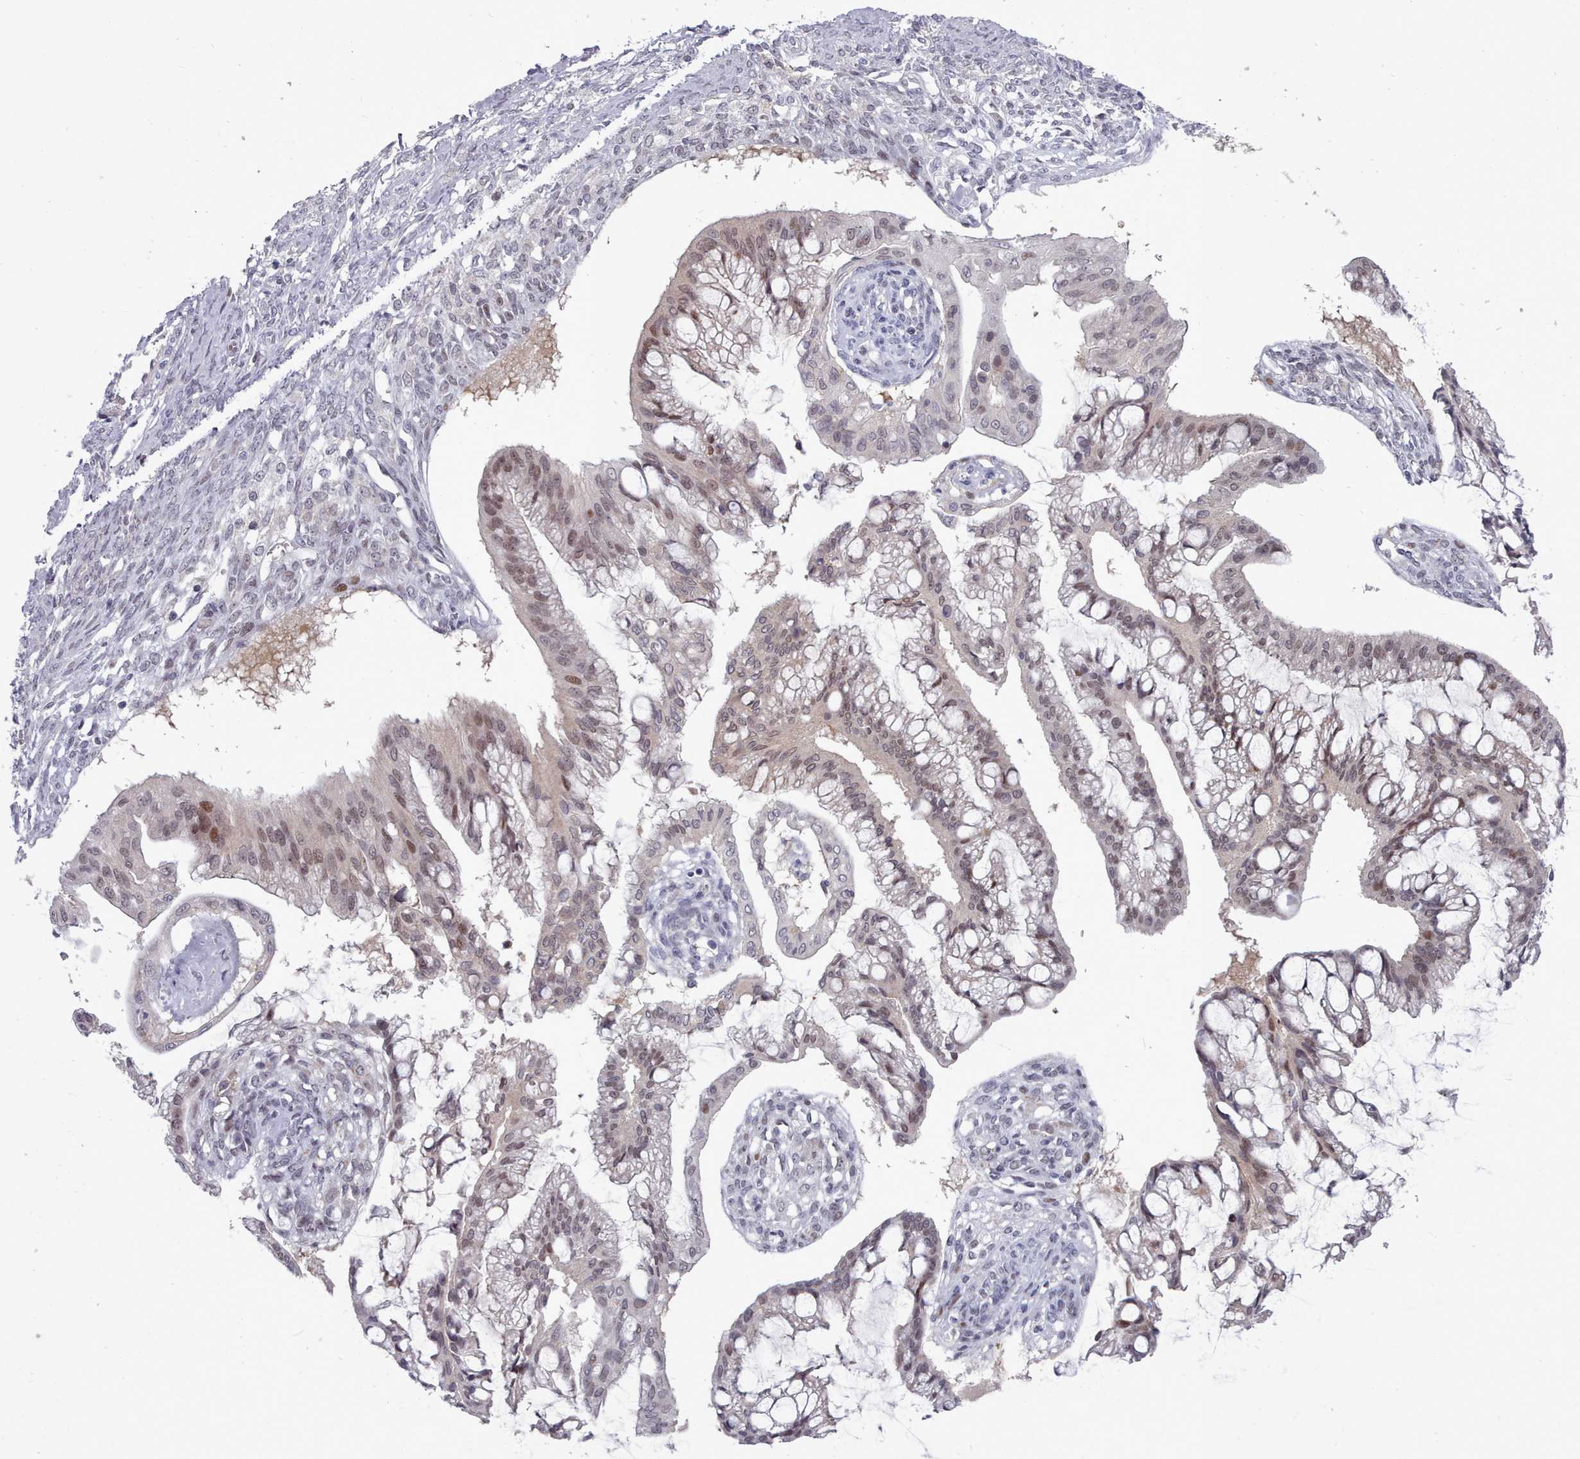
{"staining": {"intensity": "weak", "quantity": "25%-75%", "location": "nuclear"}, "tissue": "ovarian cancer", "cell_type": "Tumor cells", "image_type": "cancer", "snomed": [{"axis": "morphology", "description": "Cystadenocarcinoma, mucinous, NOS"}, {"axis": "topography", "description": "Ovary"}], "caption": "Immunohistochemical staining of human mucinous cystadenocarcinoma (ovarian) demonstrates low levels of weak nuclear positivity in approximately 25%-75% of tumor cells. Immunohistochemistry (ihc) stains the protein in brown and the nuclei are stained blue.", "gene": "GINS1", "patient": {"sex": "female", "age": 73}}